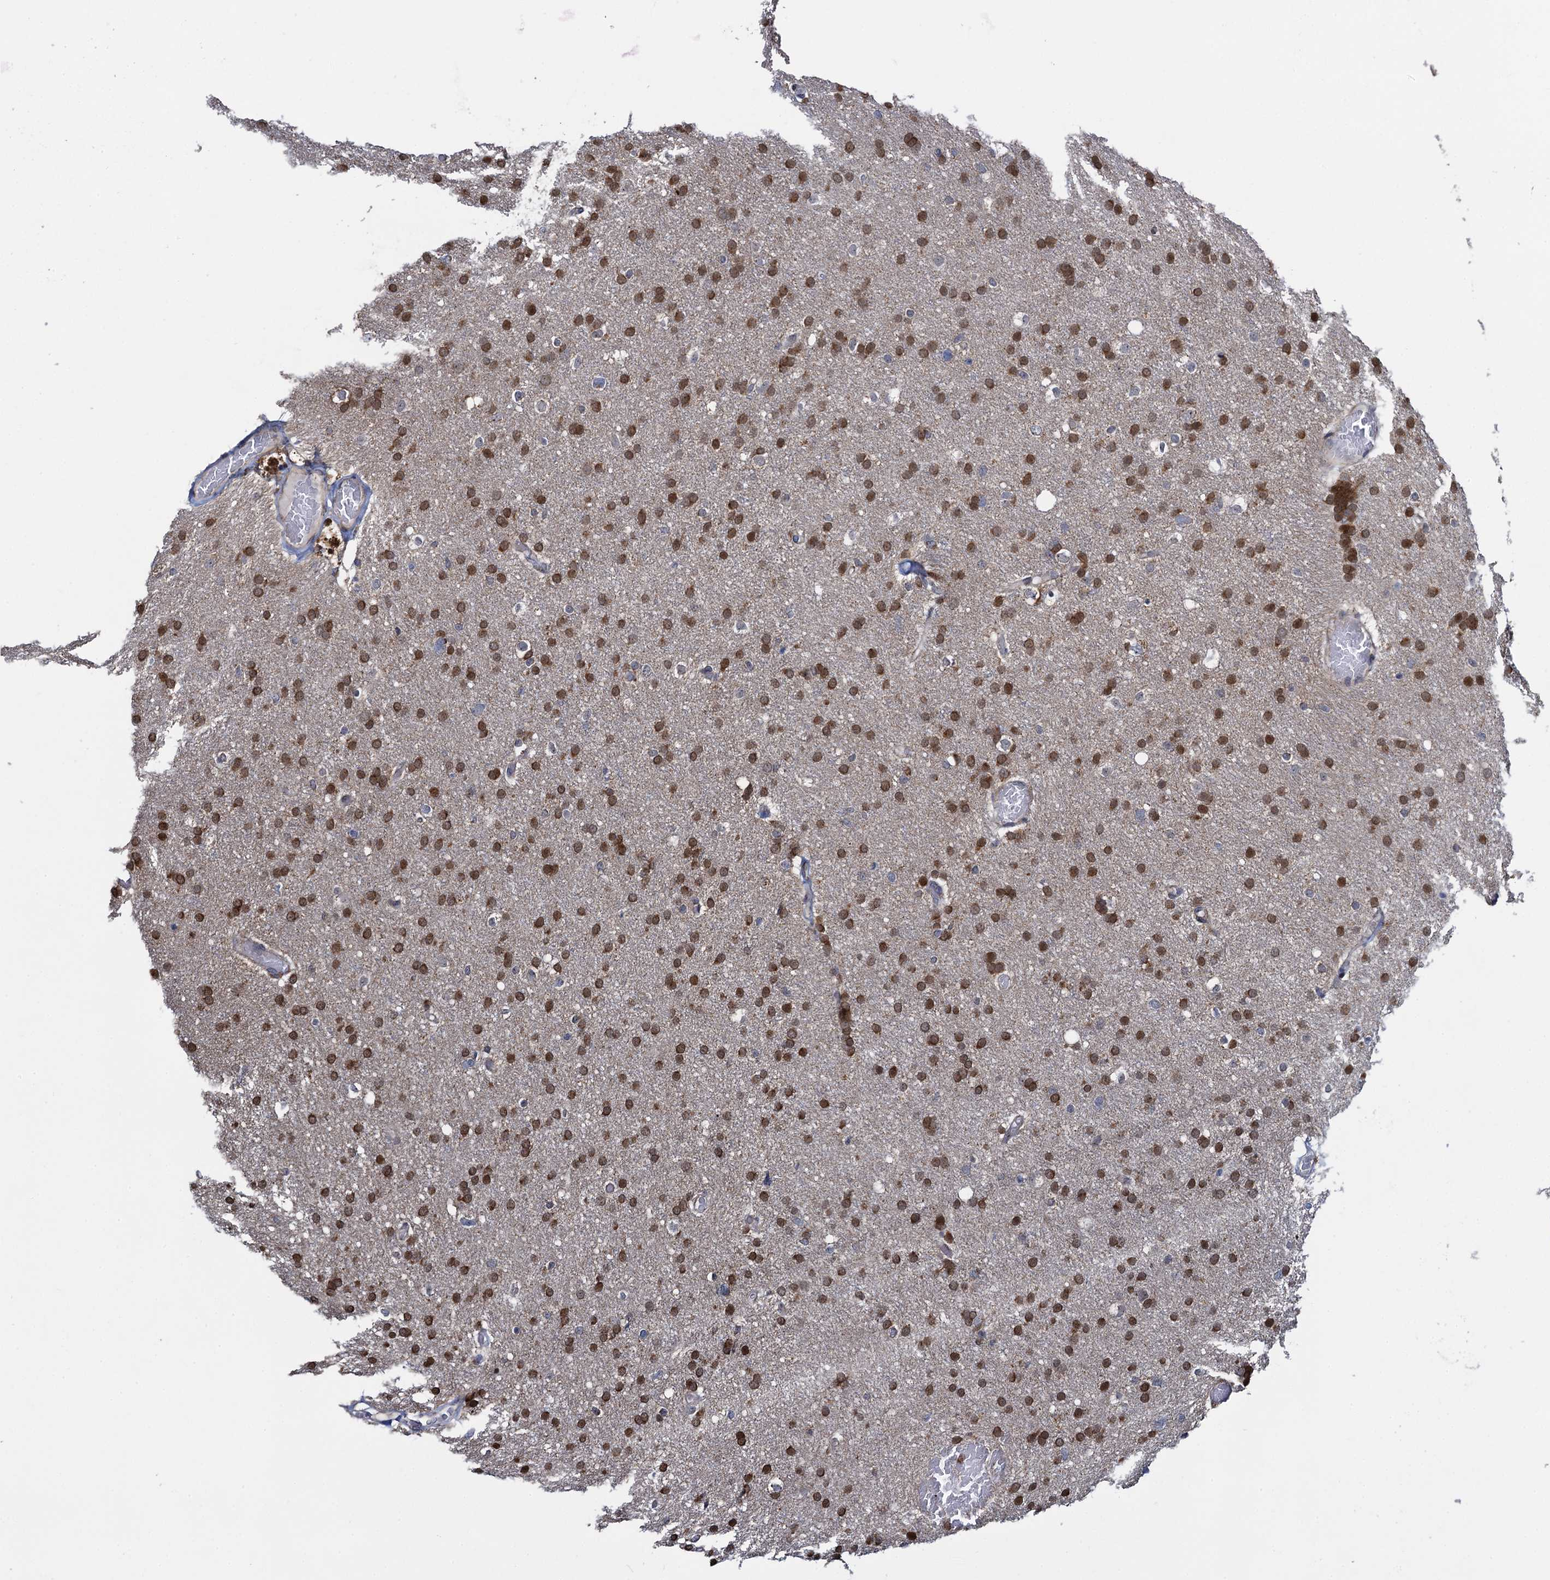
{"staining": {"intensity": "moderate", "quantity": ">75%", "location": "cytoplasmic/membranous"}, "tissue": "glioma", "cell_type": "Tumor cells", "image_type": "cancer", "snomed": [{"axis": "morphology", "description": "Glioma, malignant, High grade"}, {"axis": "topography", "description": "Cerebral cortex"}], "caption": "High-magnification brightfield microscopy of high-grade glioma (malignant) stained with DAB (brown) and counterstained with hematoxylin (blue). tumor cells exhibit moderate cytoplasmic/membranous positivity is identified in about>75% of cells.", "gene": "CCDC102A", "patient": {"sex": "female", "age": 36}}